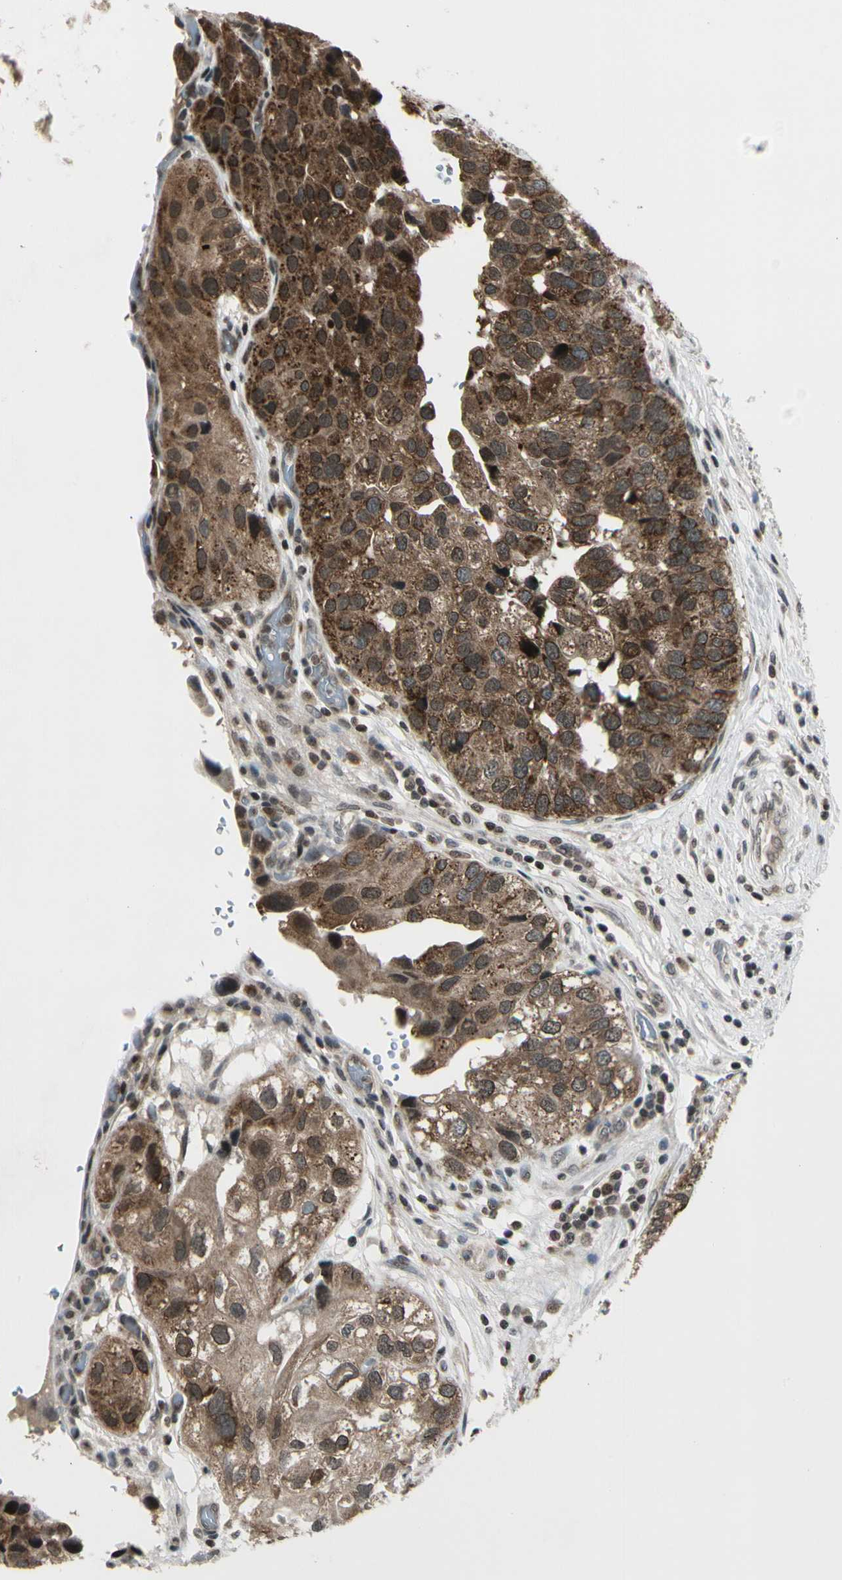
{"staining": {"intensity": "moderate", "quantity": ">75%", "location": "cytoplasmic/membranous"}, "tissue": "urothelial cancer", "cell_type": "Tumor cells", "image_type": "cancer", "snomed": [{"axis": "morphology", "description": "Urothelial carcinoma, High grade"}, {"axis": "topography", "description": "Urinary bladder"}], "caption": "This photomicrograph exhibits immunohistochemistry staining of human urothelial cancer, with medium moderate cytoplasmic/membranous positivity in approximately >75% of tumor cells.", "gene": "SMN2", "patient": {"sex": "female", "age": 64}}